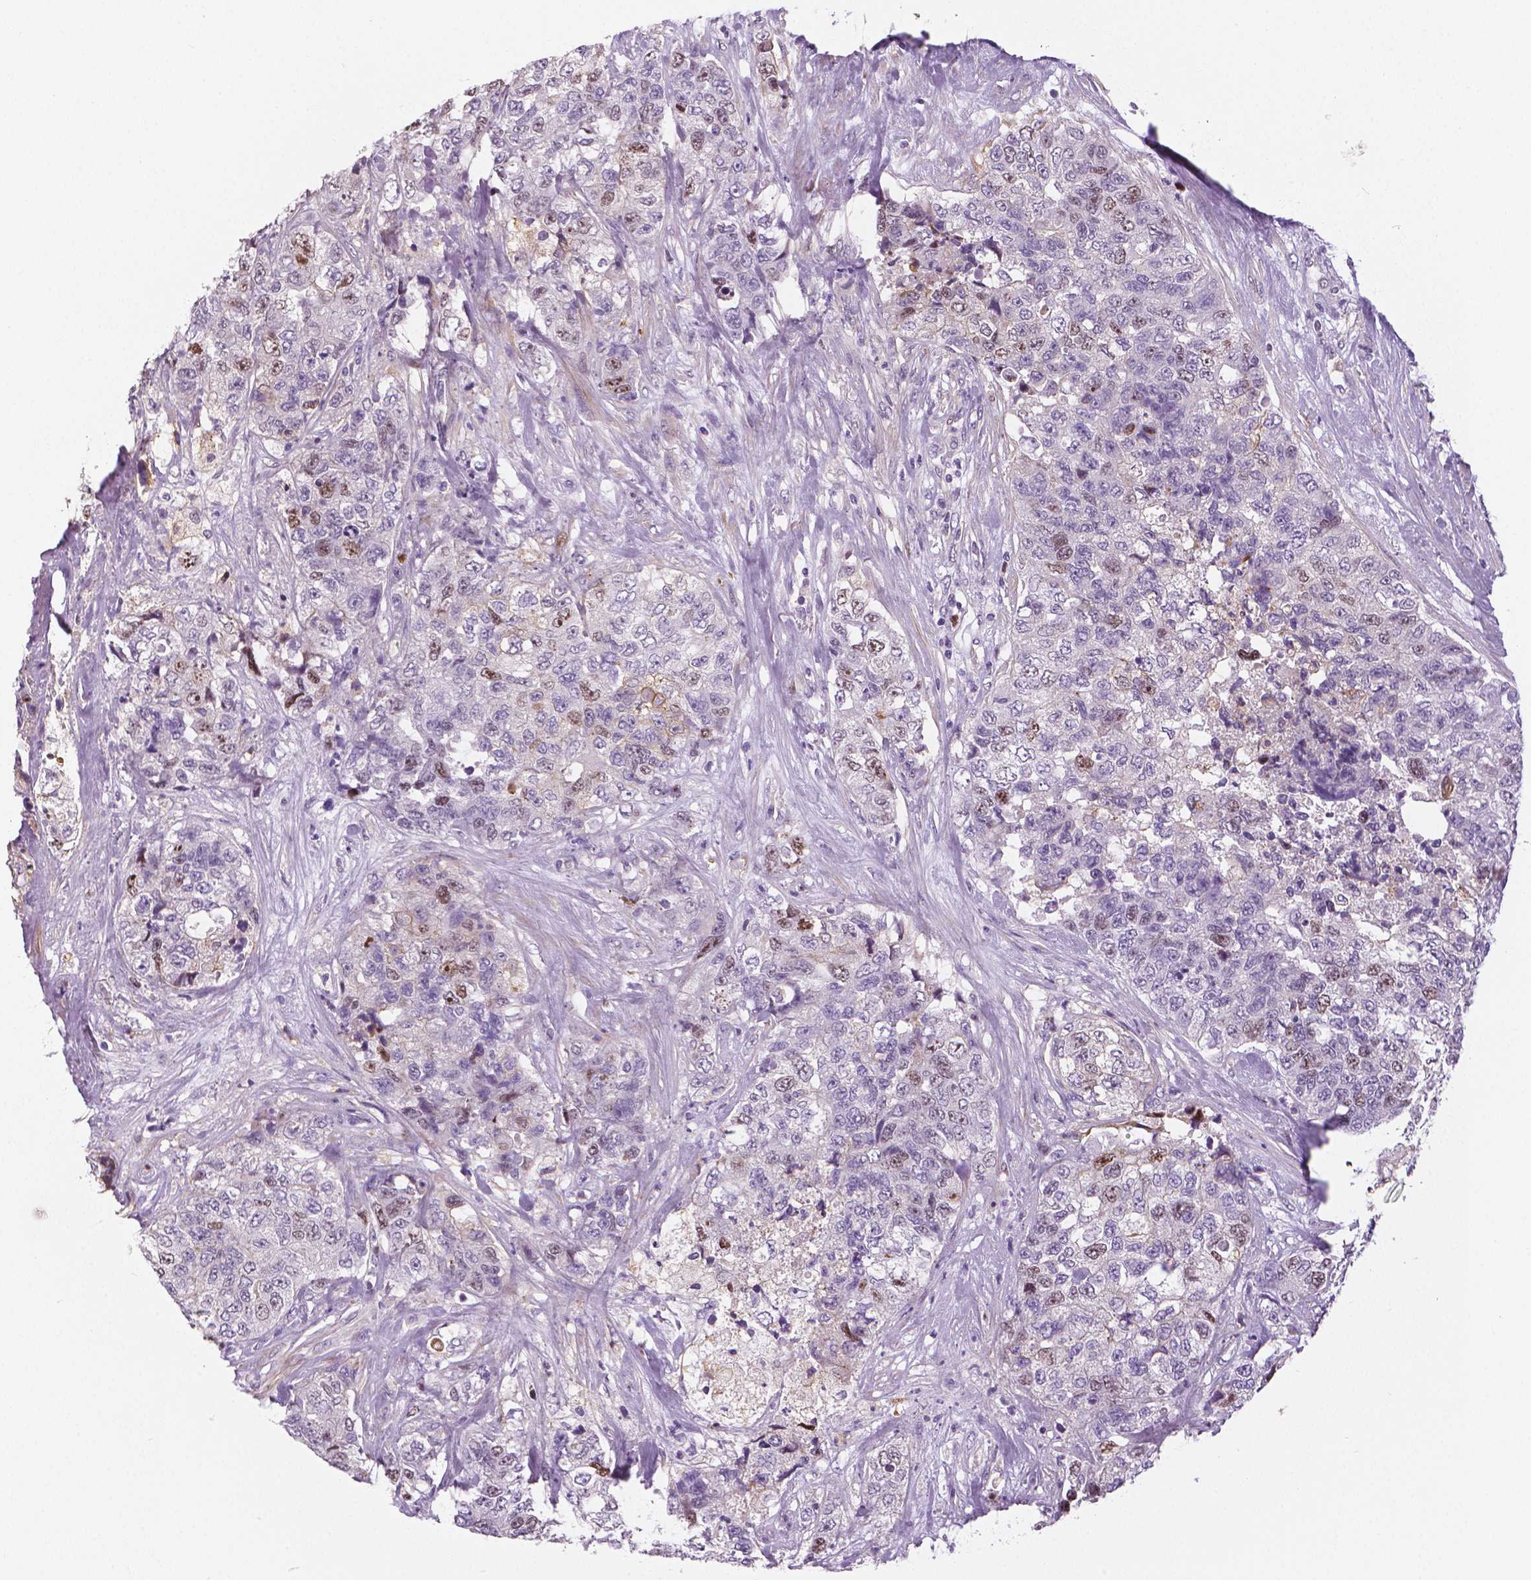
{"staining": {"intensity": "strong", "quantity": "<25%", "location": "nuclear"}, "tissue": "urothelial cancer", "cell_type": "Tumor cells", "image_type": "cancer", "snomed": [{"axis": "morphology", "description": "Urothelial carcinoma, High grade"}, {"axis": "topography", "description": "Urinary bladder"}], "caption": "The immunohistochemical stain shows strong nuclear expression in tumor cells of high-grade urothelial carcinoma tissue. (IHC, brightfield microscopy, high magnification).", "gene": "MKI67", "patient": {"sex": "female", "age": 78}}